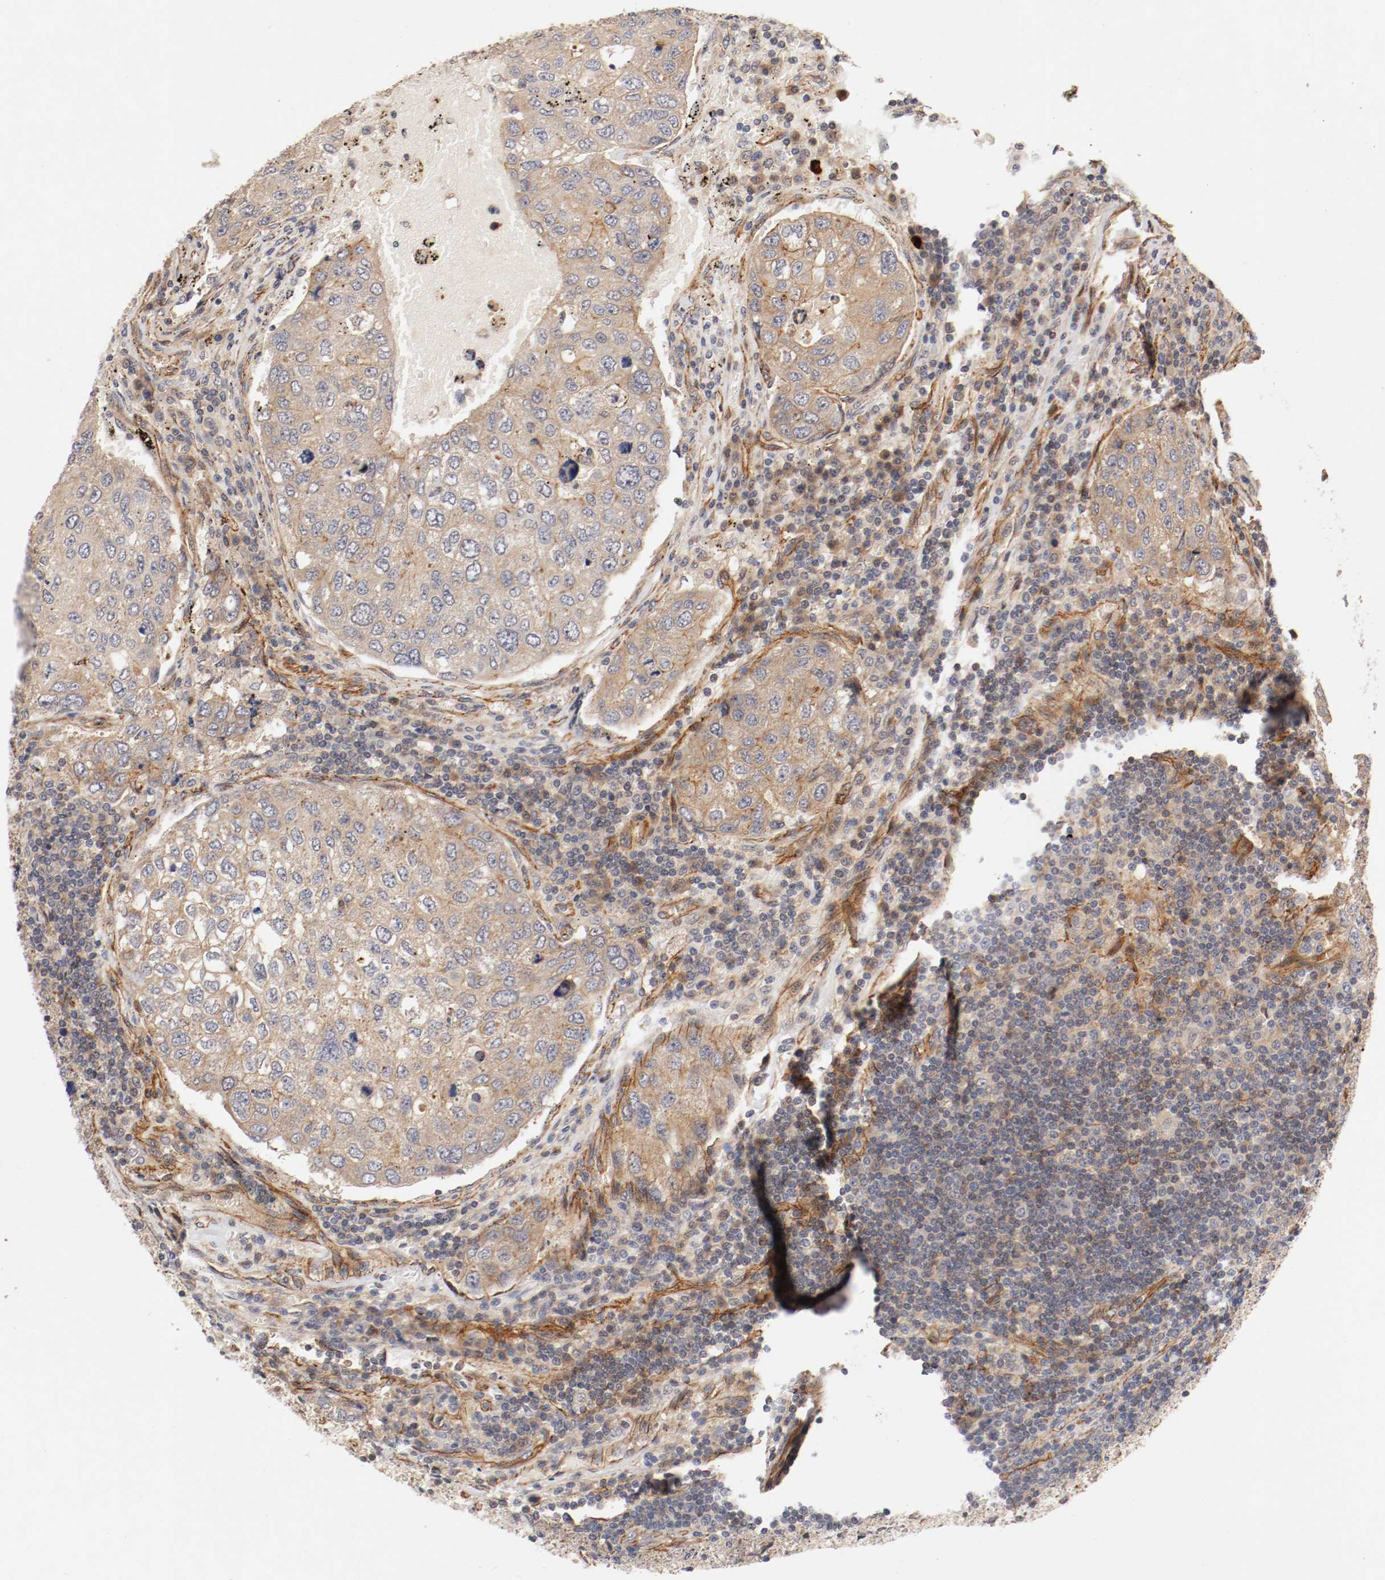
{"staining": {"intensity": "moderate", "quantity": ">75%", "location": "cytoplasmic/membranous"}, "tissue": "urothelial cancer", "cell_type": "Tumor cells", "image_type": "cancer", "snomed": [{"axis": "morphology", "description": "Urothelial carcinoma, High grade"}, {"axis": "topography", "description": "Lymph node"}, {"axis": "topography", "description": "Urinary bladder"}], "caption": "This is a photomicrograph of immunohistochemistry staining of urothelial carcinoma (high-grade), which shows moderate staining in the cytoplasmic/membranous of tumor cells.", "gene": "TYK2", "patient": {"sex": "male", "age": 51}}